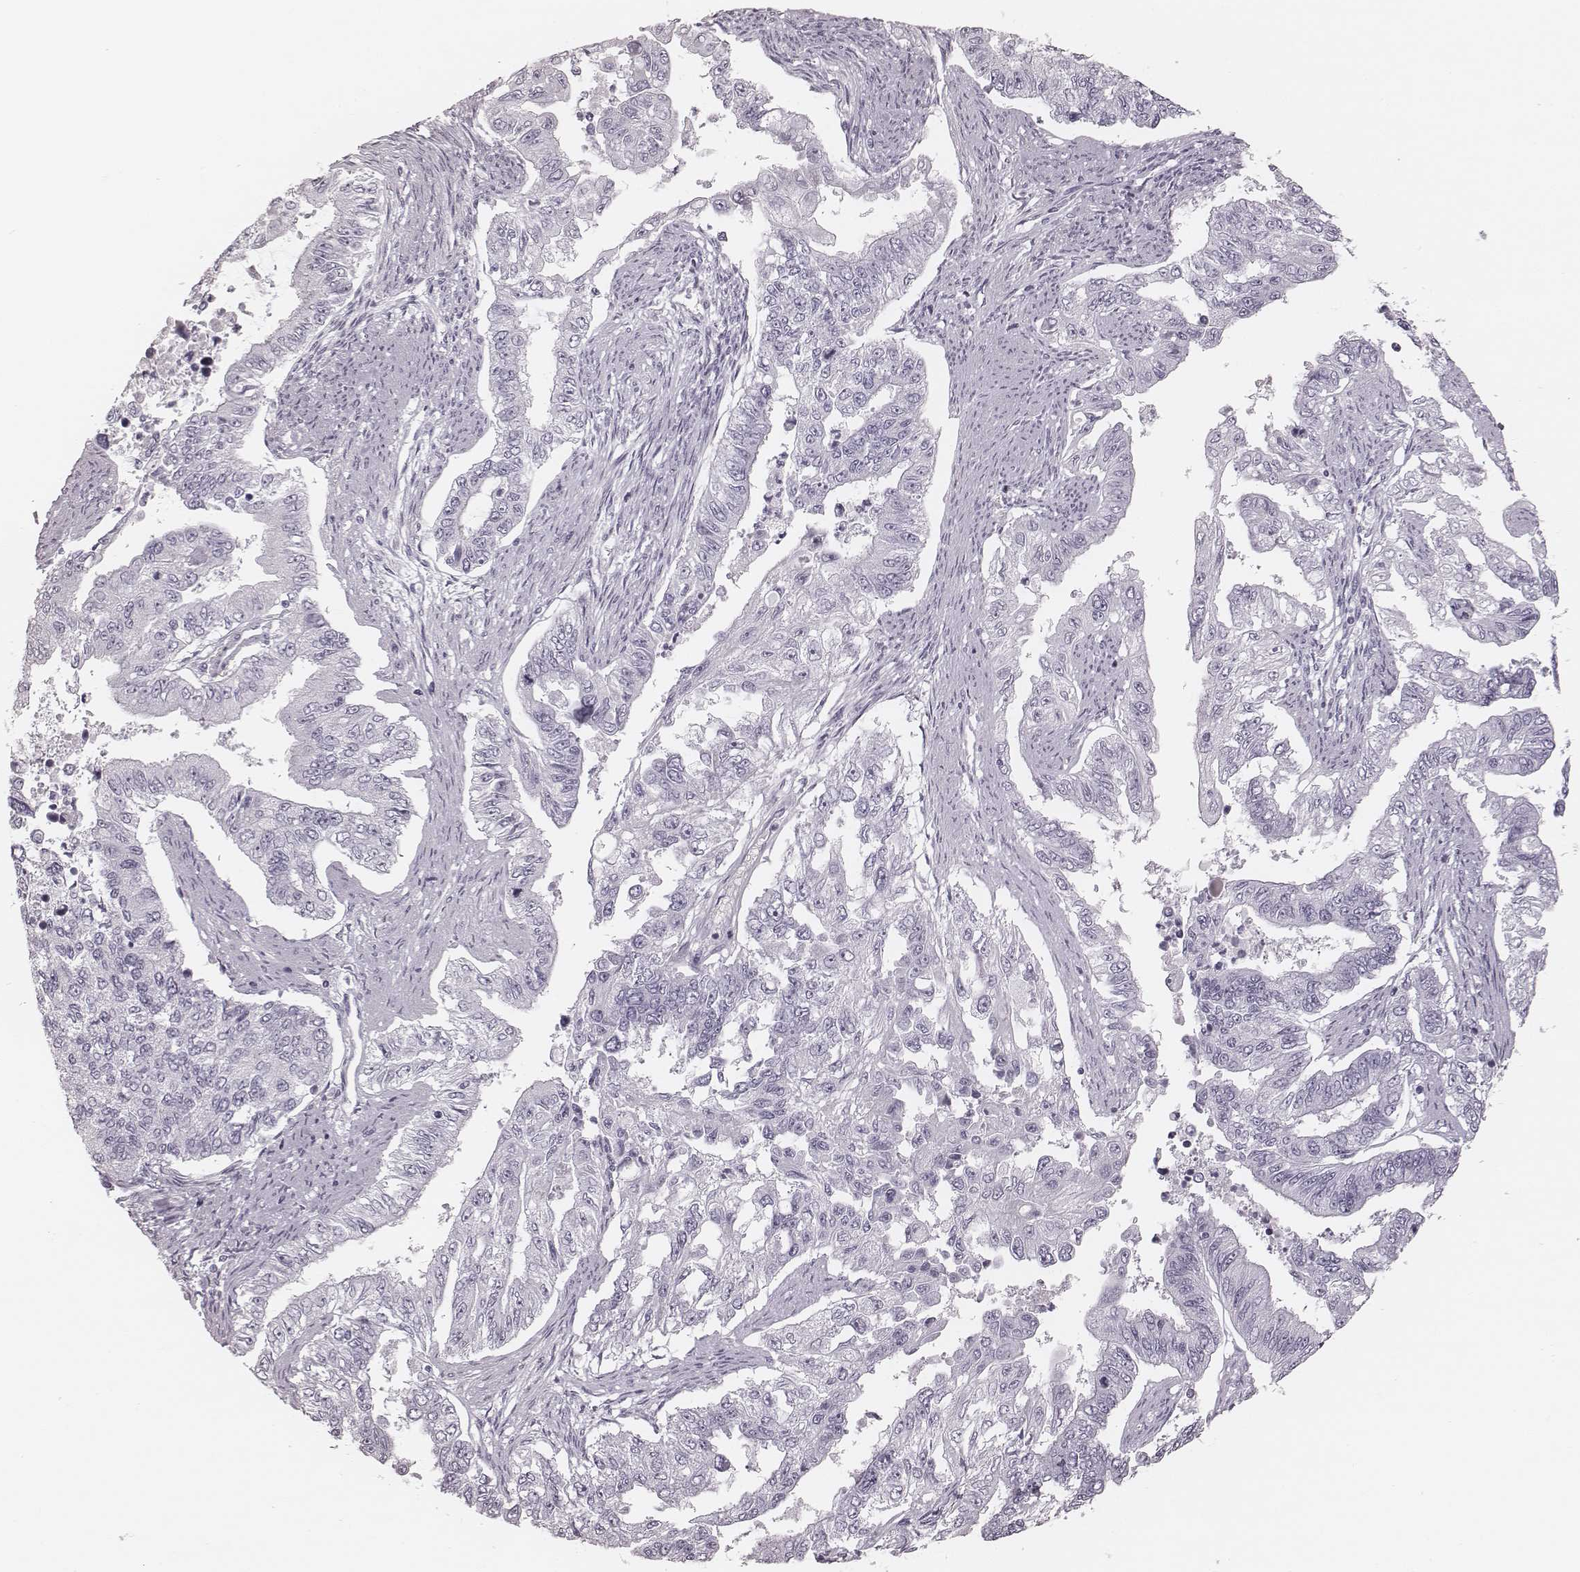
{"staining": {"intensity": "negative", "quantity": "none", "location": "none"}, "tissue": "endometrial cancer", "cell_type": "Tumor cells", "image_type": "cancer", "snomed": [{"axis": "morphology", "description": "Adenocarcinoma, NOS"}, {"axis": "topography", "description": "Uterus"}], "caption": "Endometrial cancer was stained to show a protein in brown. There is no significant staining in tumor cells. (DAB IHC, high magnification).", "gene": "MSX1", "patient": {"sex": "female", "age": 59}}